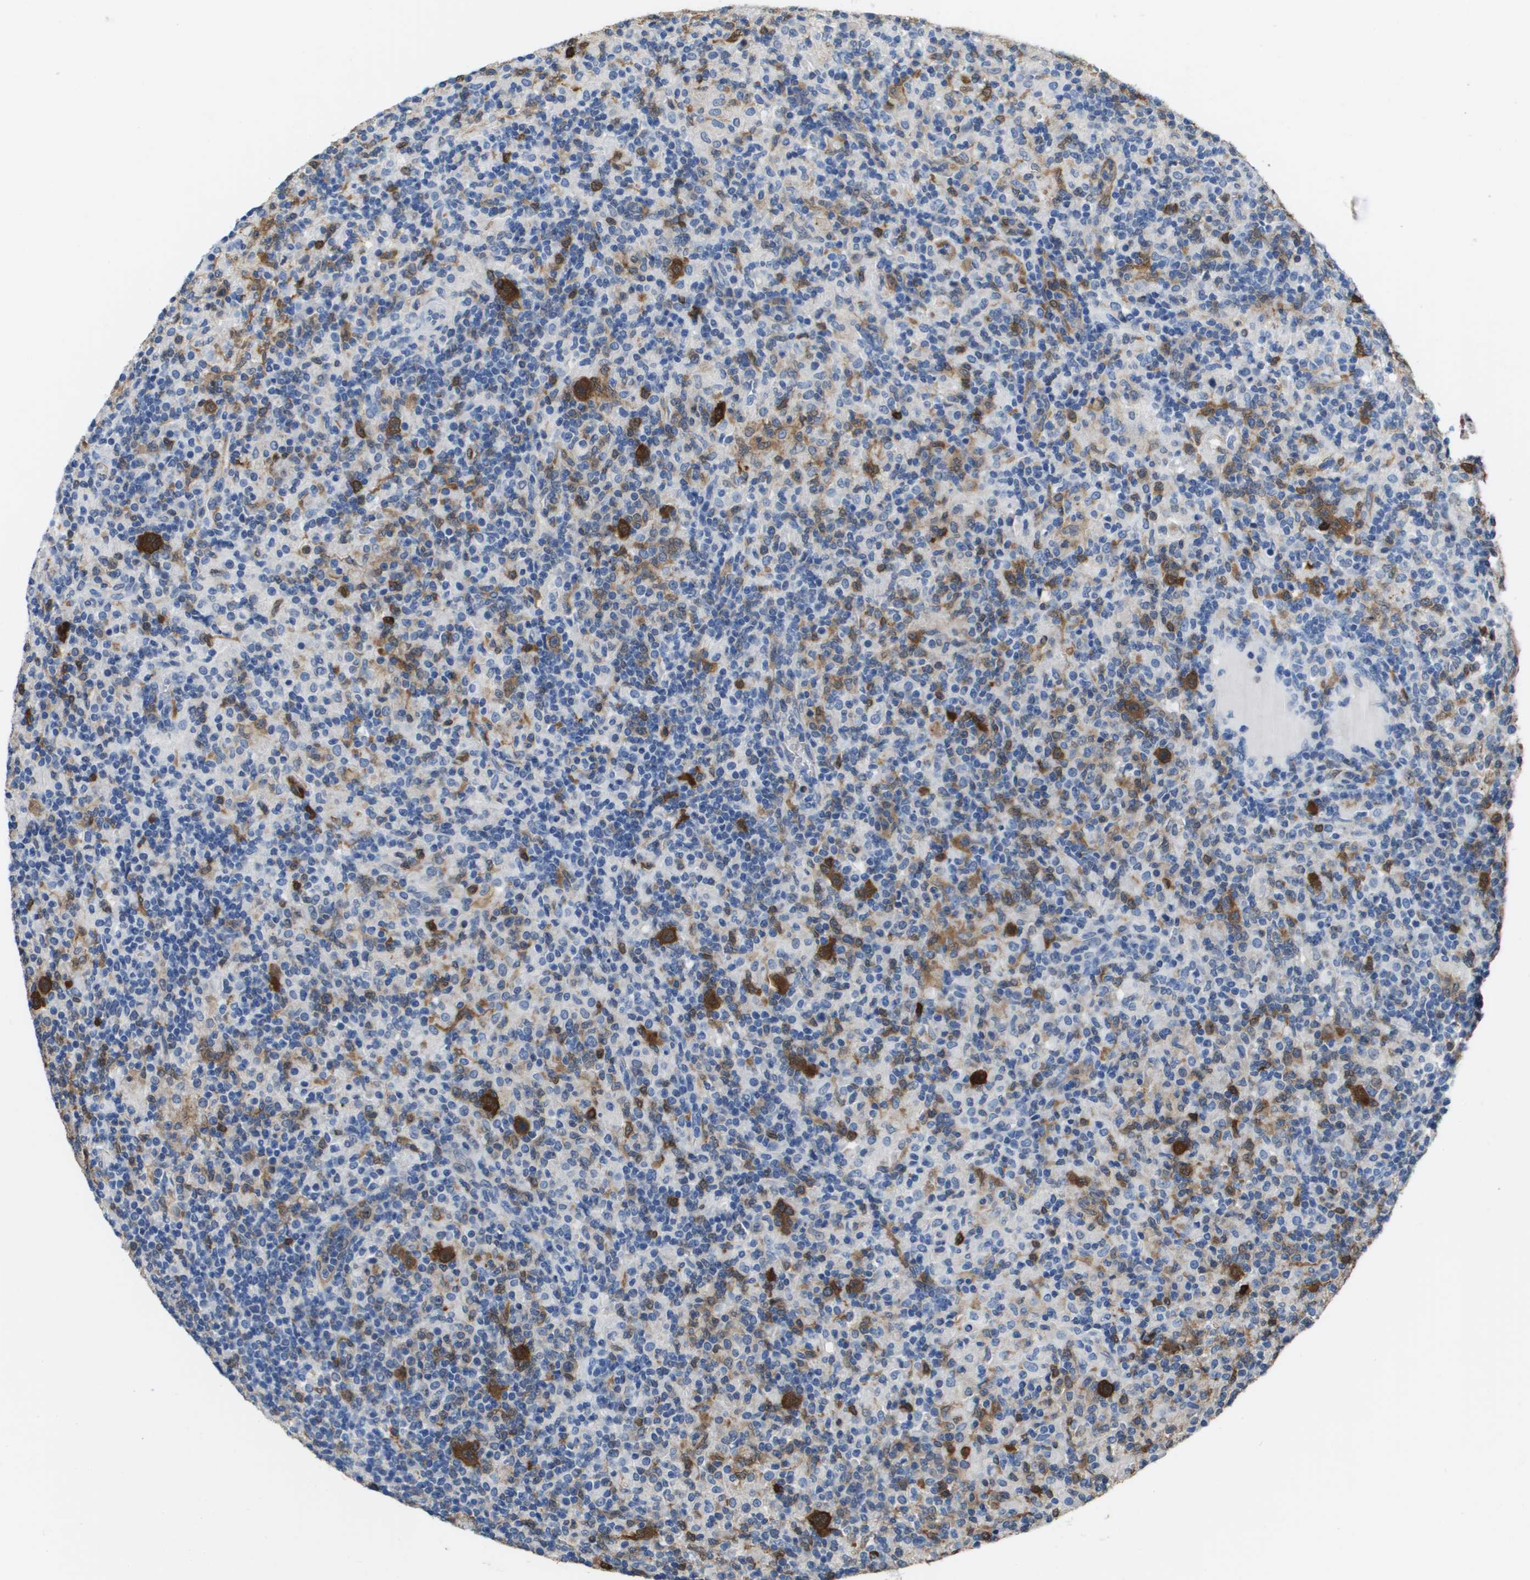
{"staining": {"intensity": "strong", "quantity": ">75%", "location": "cytoplasmic/membranous"}, "tissue": "lymphoma", "cell_type": "Tumor cells", "image_type": "cancer", "snomed": [{"axis": "morphology", "description": "Hodgkin's disease, NOS"}, {"axis": "topography", "description": "Lymph node"}], "caption": "Hodgkin's disease was stained to show a protein in brown. There is high levels of strong cytoplasmic/membranous expression in approximately >75% of tumor cells.", "gene": "FABP5", "patient": {"sex": "male", "age": 70}}